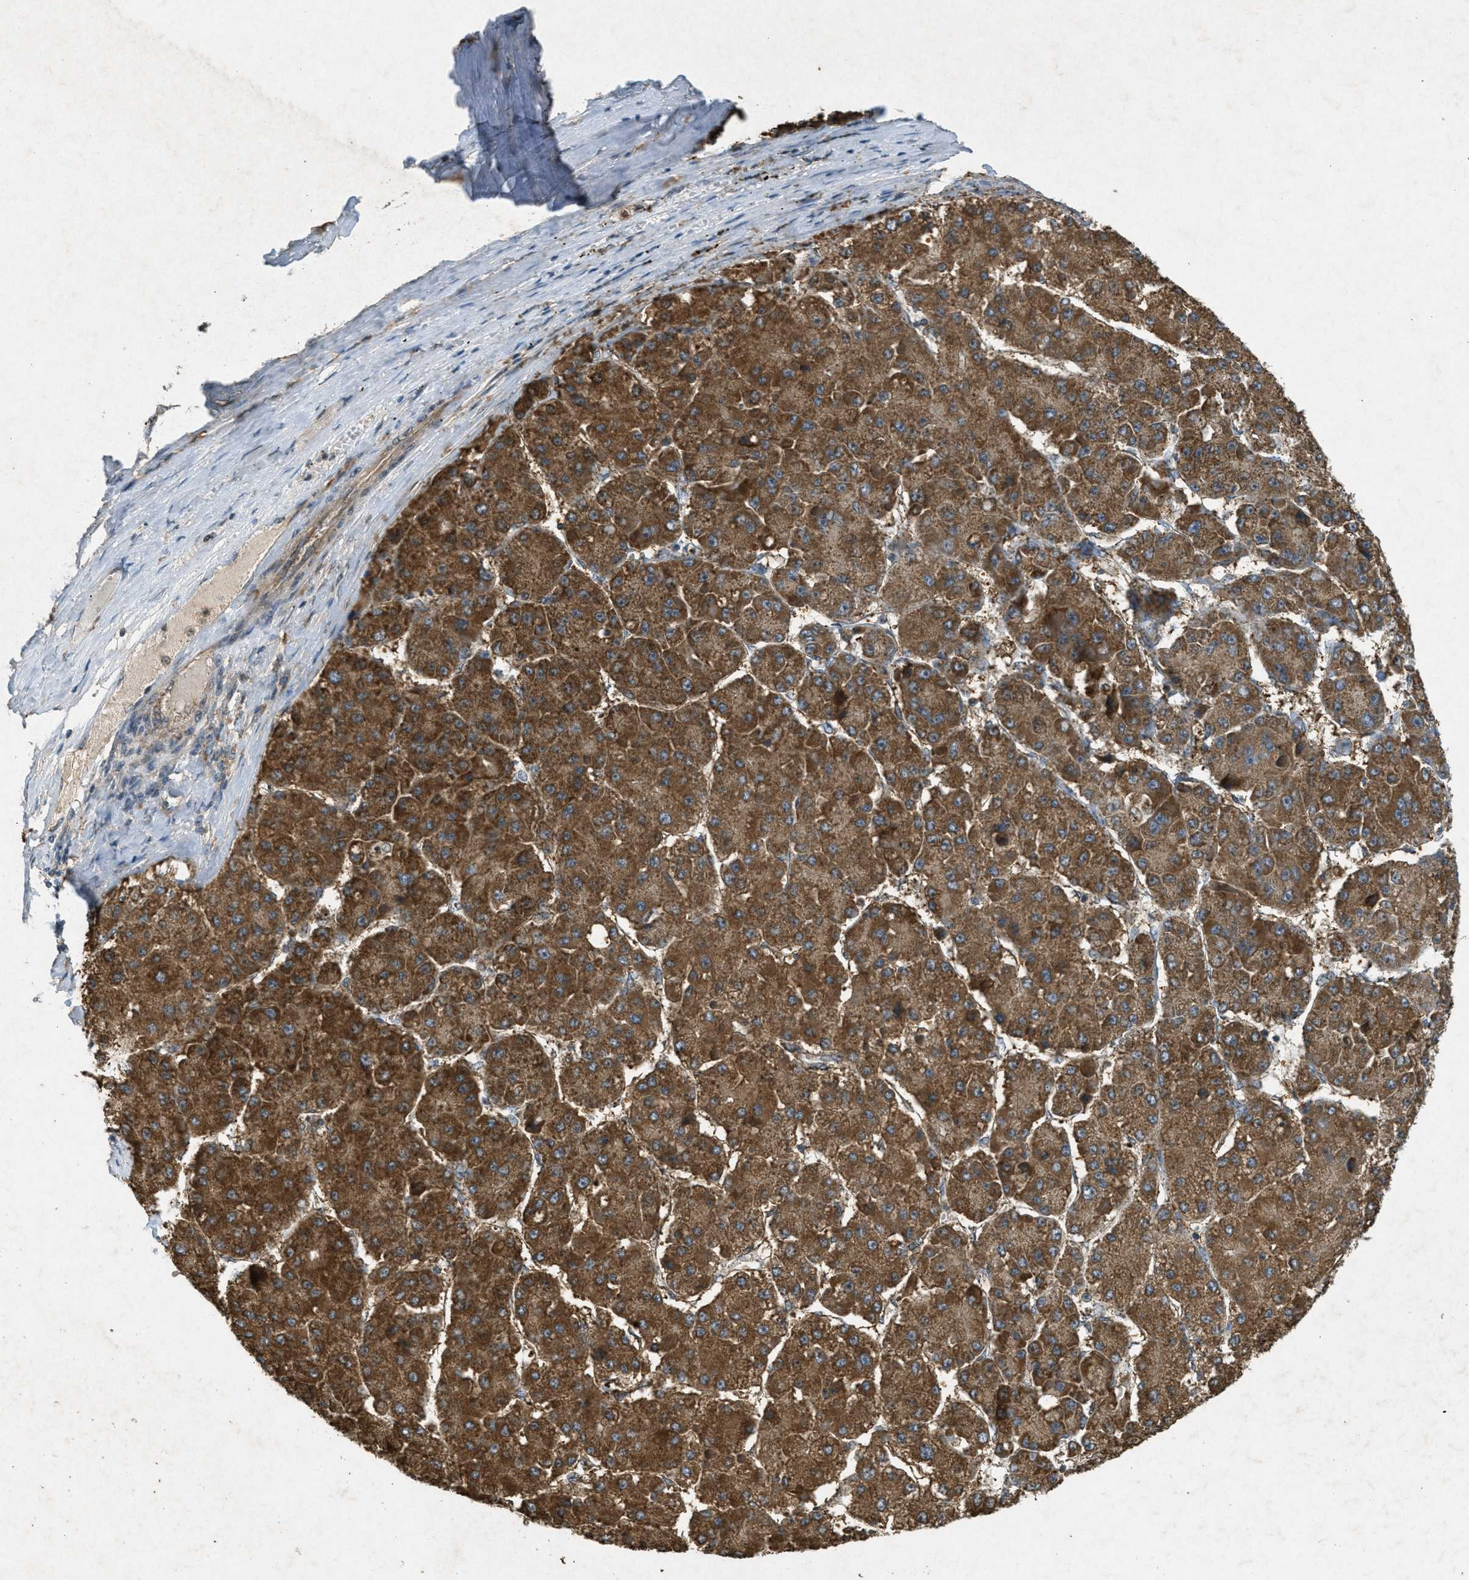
{"staining": {"intensity": "strong", "quantity": ">75%", "location": "cytoplasmic/membranous"}, "tissue": "liver cancer", "cell_type": "Tumor cells", "image_type": "cancer", "snomed": [{"axis": "morphology", "description": "Carcinoma, Hepatocellular, NOS"}, {"axis": "topography", "description": "Liver"}], "caption": "IHC (DAB) staining of liver cancer (hepatocellular carcinoma) shows strong cytoplasmic/membranous protein positivity in approximately >75% of tumor cells.", "gene": "PPP1R15A", "patient": {"sex": "female", "age": 73}}